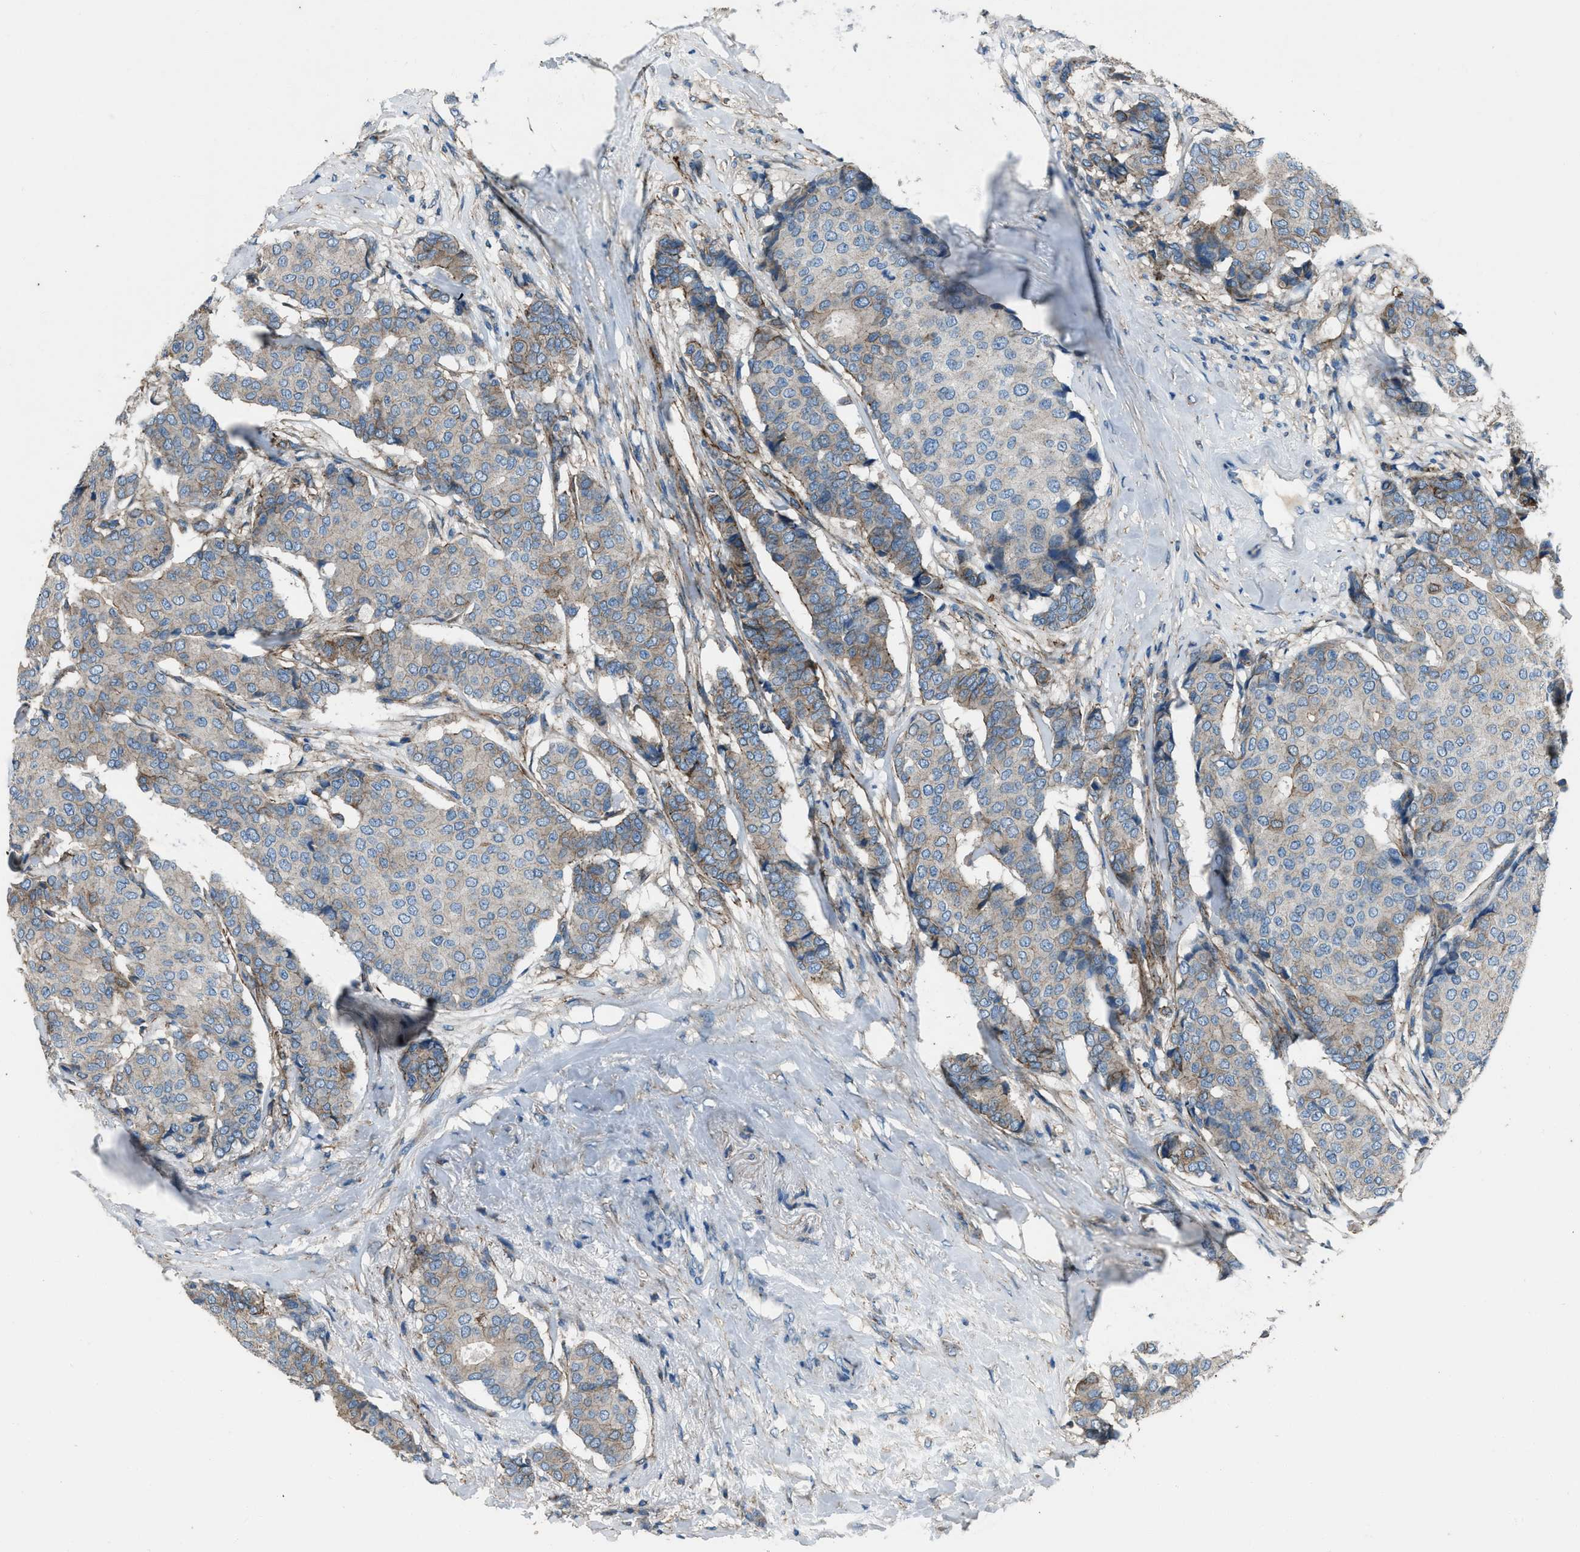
{"staining": {"intensity": "moderate", "quantity": "<25%", "location": "cytoplasmic/membranous"}, "tissue": "breast cancer", "cell_type": "Tumor cells", "image_type": "cancer", "snomed": [{"axis": "morphology", "description": "Duct carcinoma"}, {"axis": "topography", "description": "Breast"}], "caption": "An image of human breast cancer stained for a protein reveals moderate cytoplasmic/membranous brown staining in tumor cells.", "gene": "SVIL", "patient": {"sex": "female", "age": 75}}